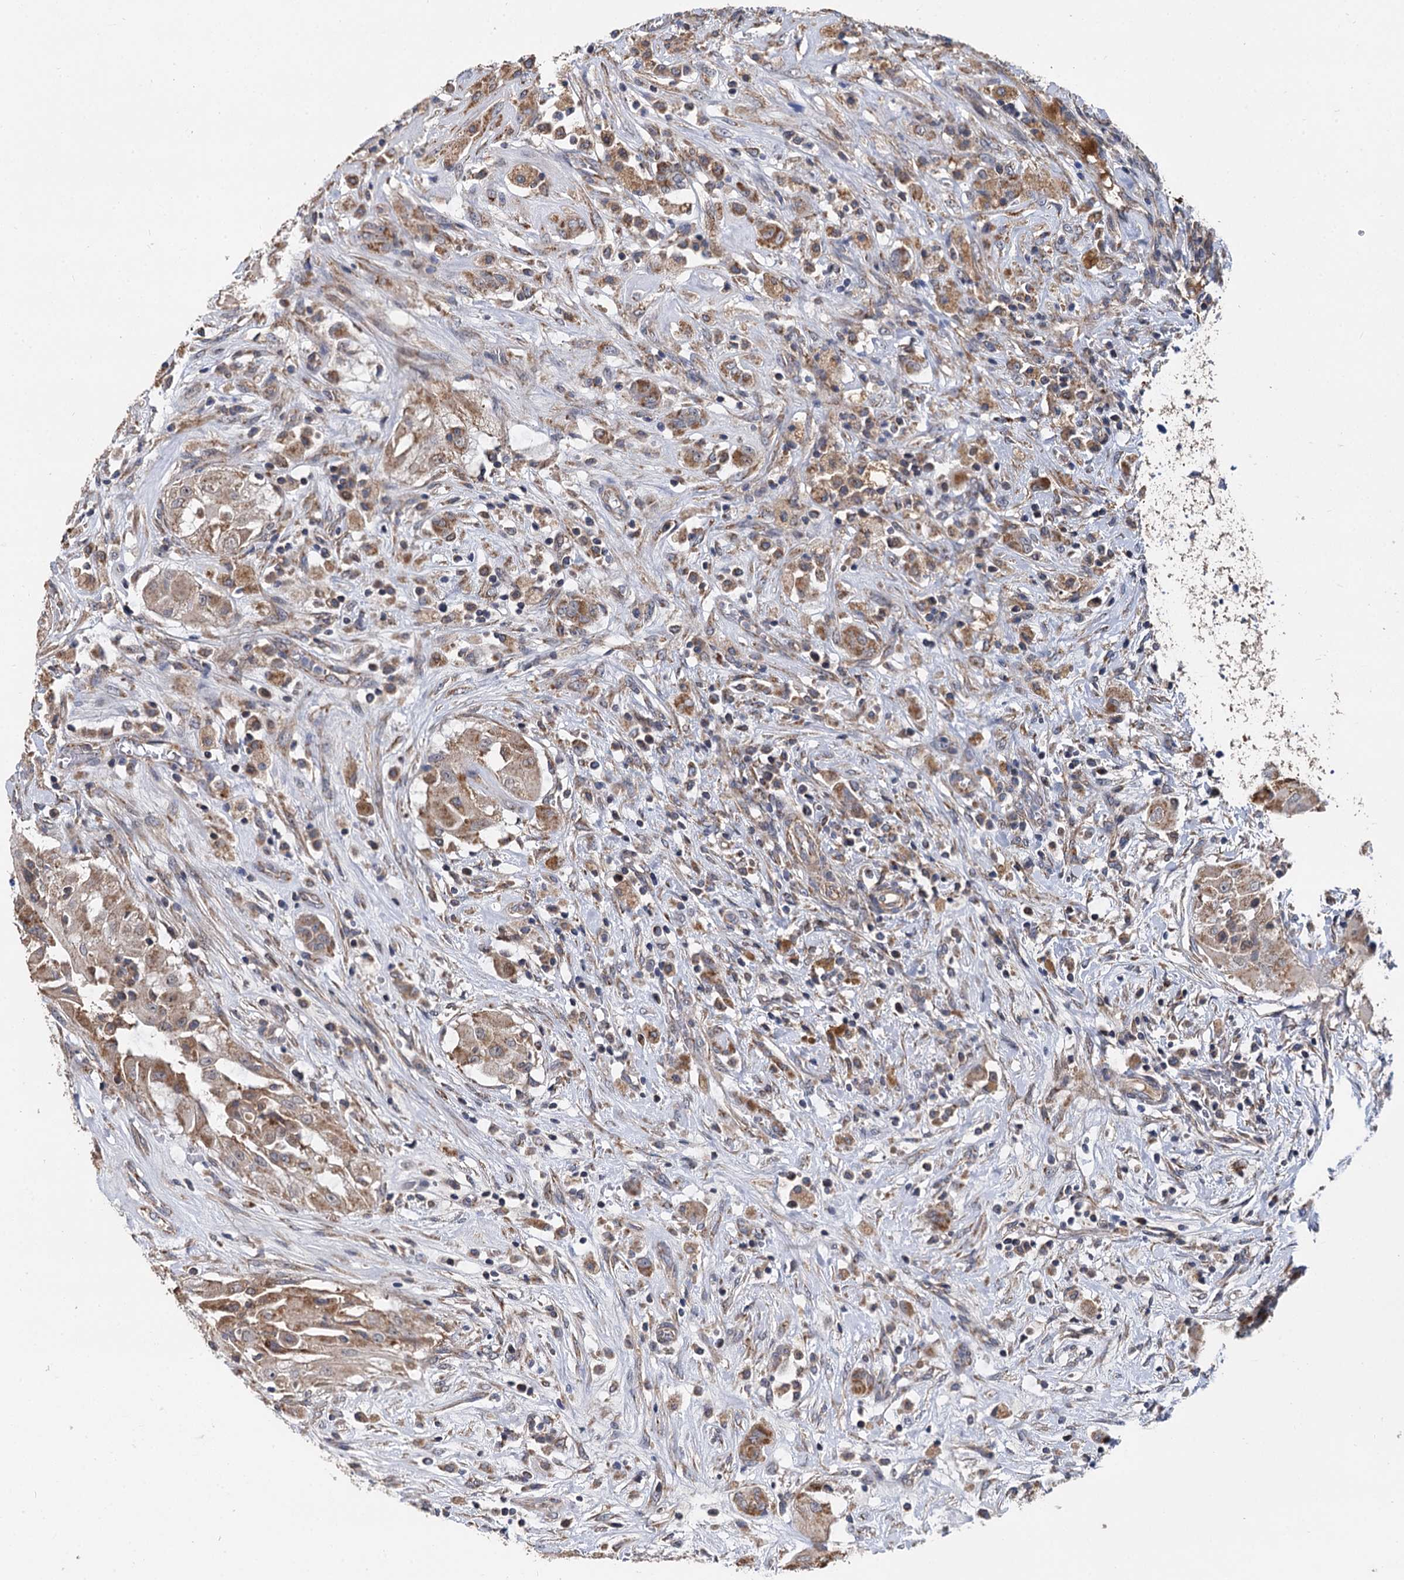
{"staining": {"intensity": "moderate", "quantity": ">75%", "location": "cytoplasmic/membranous"}, "tissue": "thyroid cancer", "cell_type": "Tumor cells", "image_type": "cancer", "snomed": [{"axis": "morphology", "description": "Papillary adenocarcinoma, NOS"}, {"axis": "topography", "description": "Thyroid gland"}], "caption": "IHC staining of thyroid cancer (papillary adenocarcinoma), which shows medium levels of moderate cytoplasmic/membranous staining in approximately >75% of tumor cells indicating moderate cytoplasmic/membranous protein expression. The staining was performed using DAB (3,3'-diaminobenzidine) (brown) for protein detection and nuclei were counterstained in hematoxylin (blue).", "gene": "SPRYD3", "patient": {"sex": "female", "age": 59}}